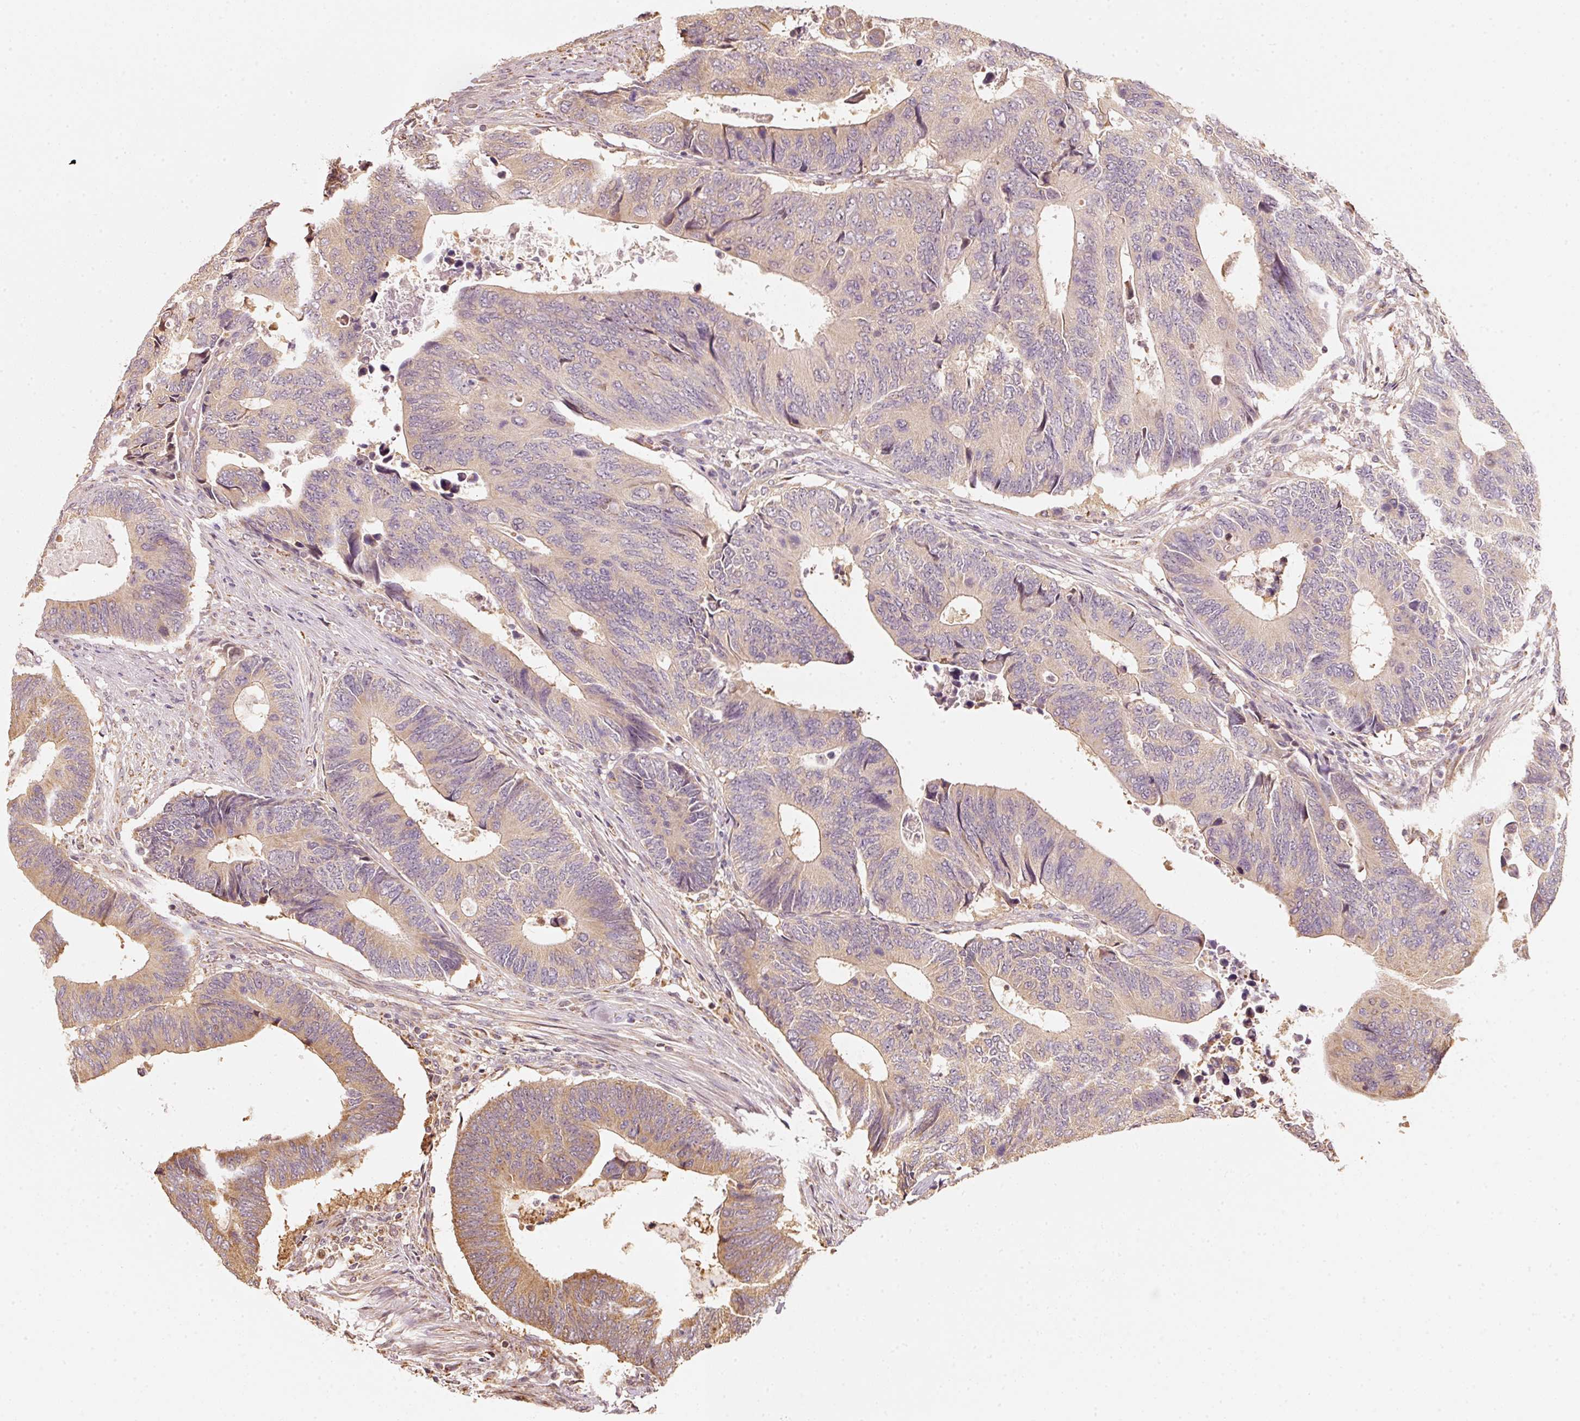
{"staining": {"intensity": "moderate", "quantity": "<25%", "location": "cytoplasmic/membranous"}, "tissue": "colorectal cancer", "cell_type": "Tumor cells", "image_type": "cancer", "snomed": [{"axis": "morphology", "description": "Adenocarcinoma, NOS"}, {"axis": "topography", "description": "Colon"}], "caption": "Moderate cytoplasmic/membranous staining for a protein is identified in about <25% of tumor cells of colorectal cancer using immunohistochemistry (IHC).", "gene": "RAB35", "patient": {"sex": "male", "age": 87}}